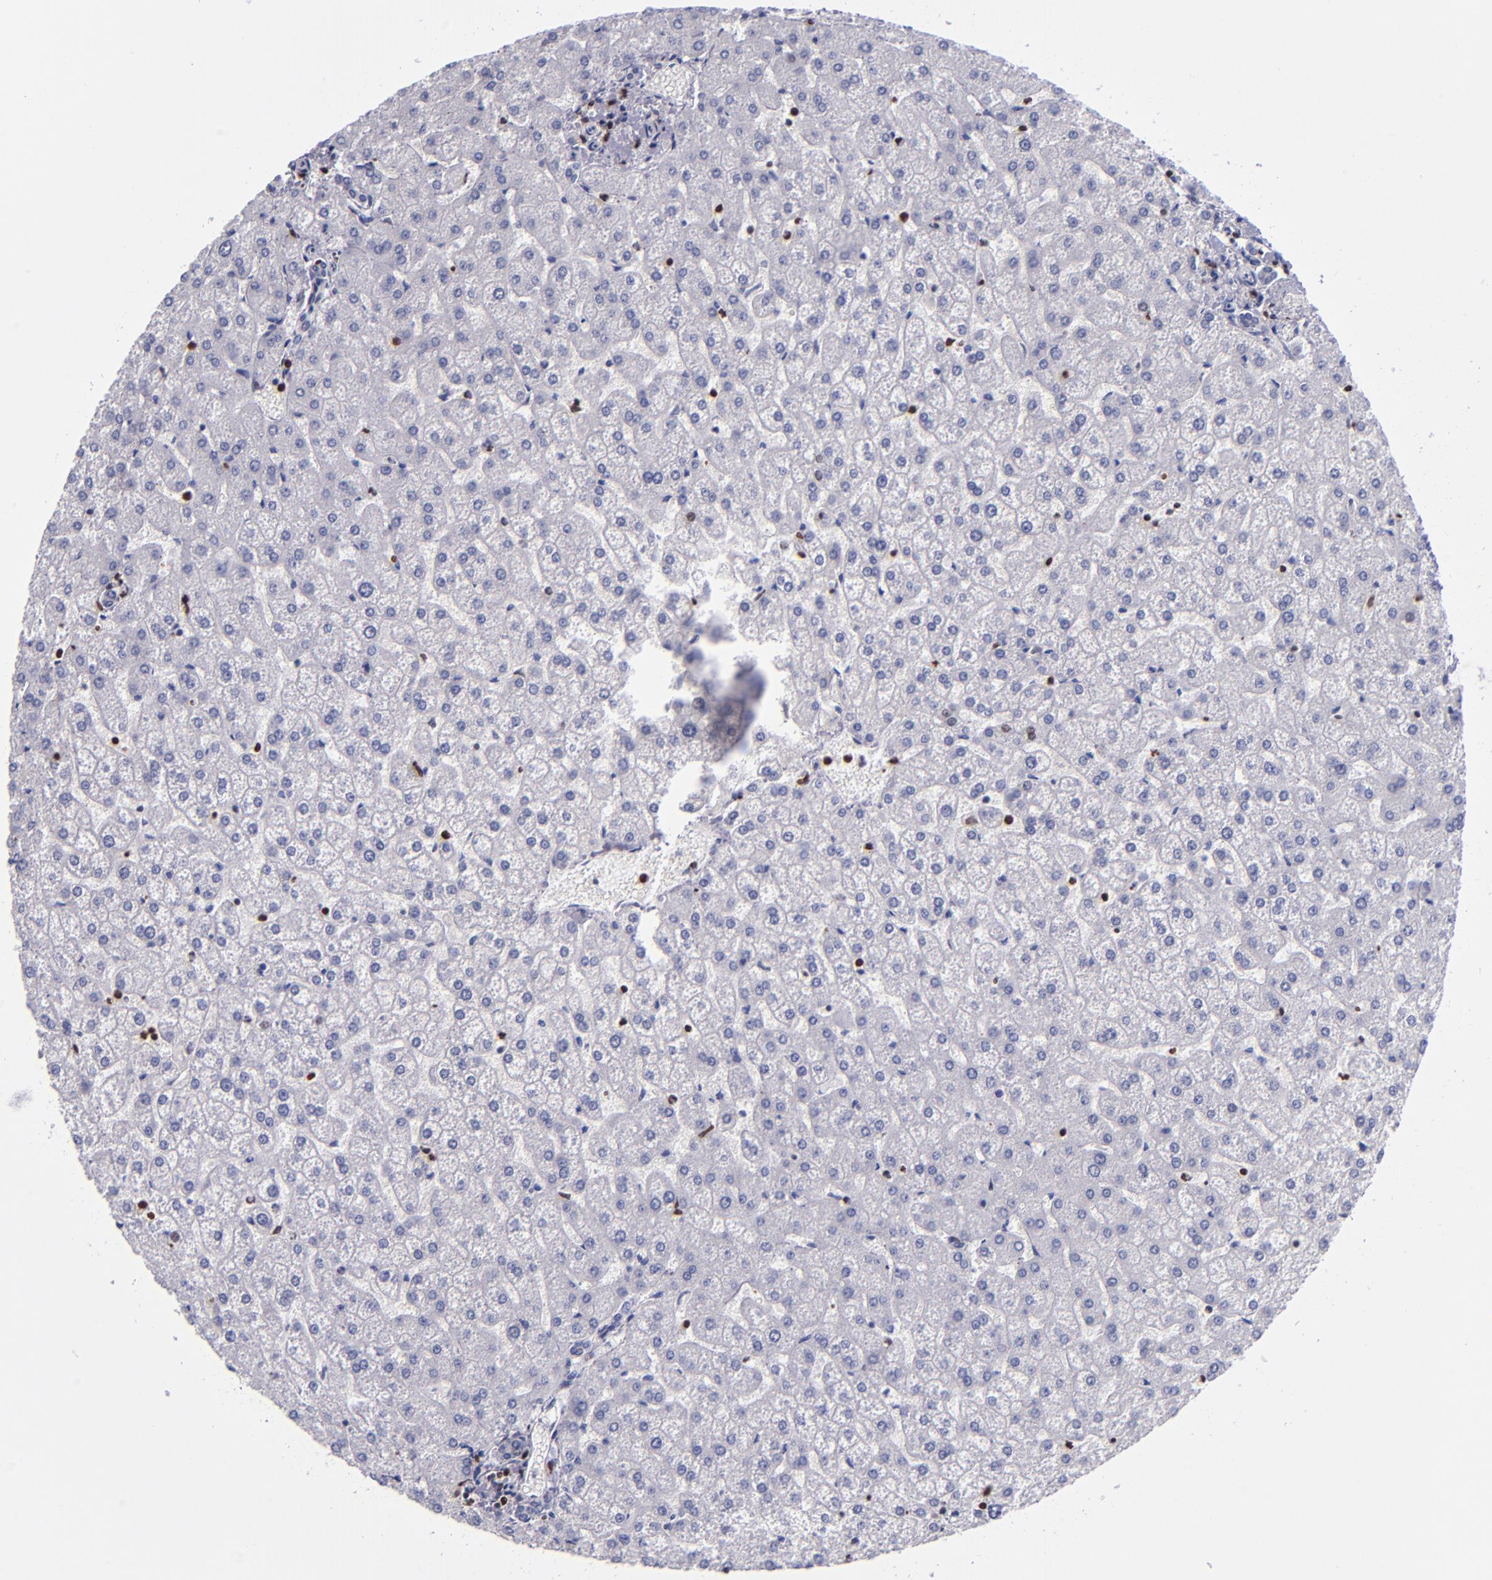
{"staining": {"intensity": "negative", "quantity": "none", "location": "none"}, "tissue": "liver", "cell_type": "Cholangiocytes", "image_type": "normal", "snomed": [{"axis": "morphology", "description": "Normal tissue, NOS"}, {"axis": "topography", "description": "Liver"}], "caption": "Immunohistochemistry micrograph of benign human liver stained for a protein (brown), which reveals no positivity in cholangiocytes.", "gene": "CDKL5", "patient": {"sex": "female", "age": 32}}